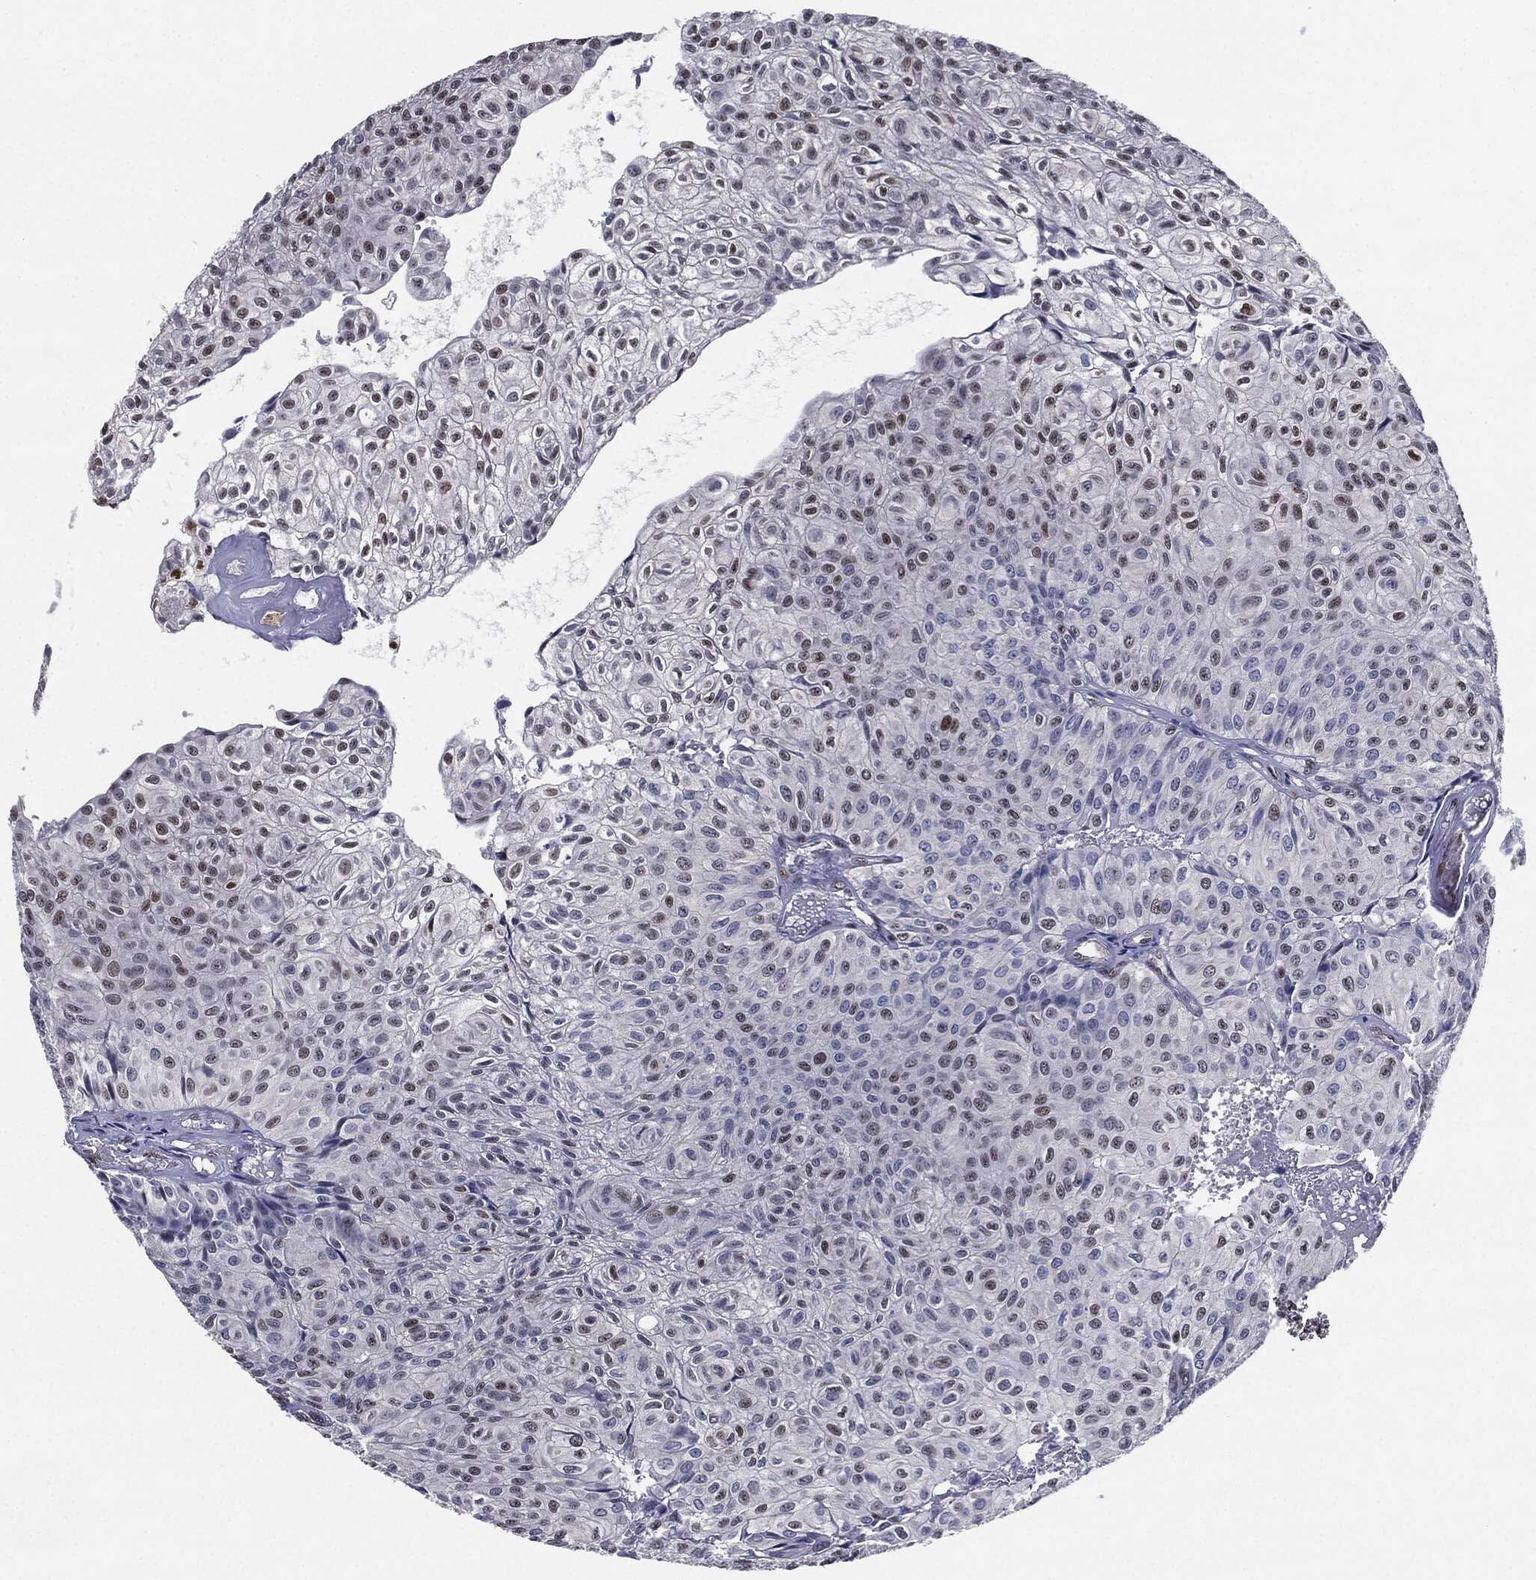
{"staining": {"intensity": "strong", "quantity": "<25%", "location": "nuclear"}, "tissue": "urothelial cancer", "cell_type": "Tumor cells", "image_type": "cancer", "snomed": [{"axis": "morphology", "description": "Urothelial carcinoma, Low grade"}, {"axis": "topography", "description": "Urinary bladder"}], "caption": "Immunohistochemistry of urothelial cancer exhibits medium levels of strong nuclear positivity in approximately <25% of tumor cells.", "gene": "JUN", "patient": {"sex": "male", "age": 89}}